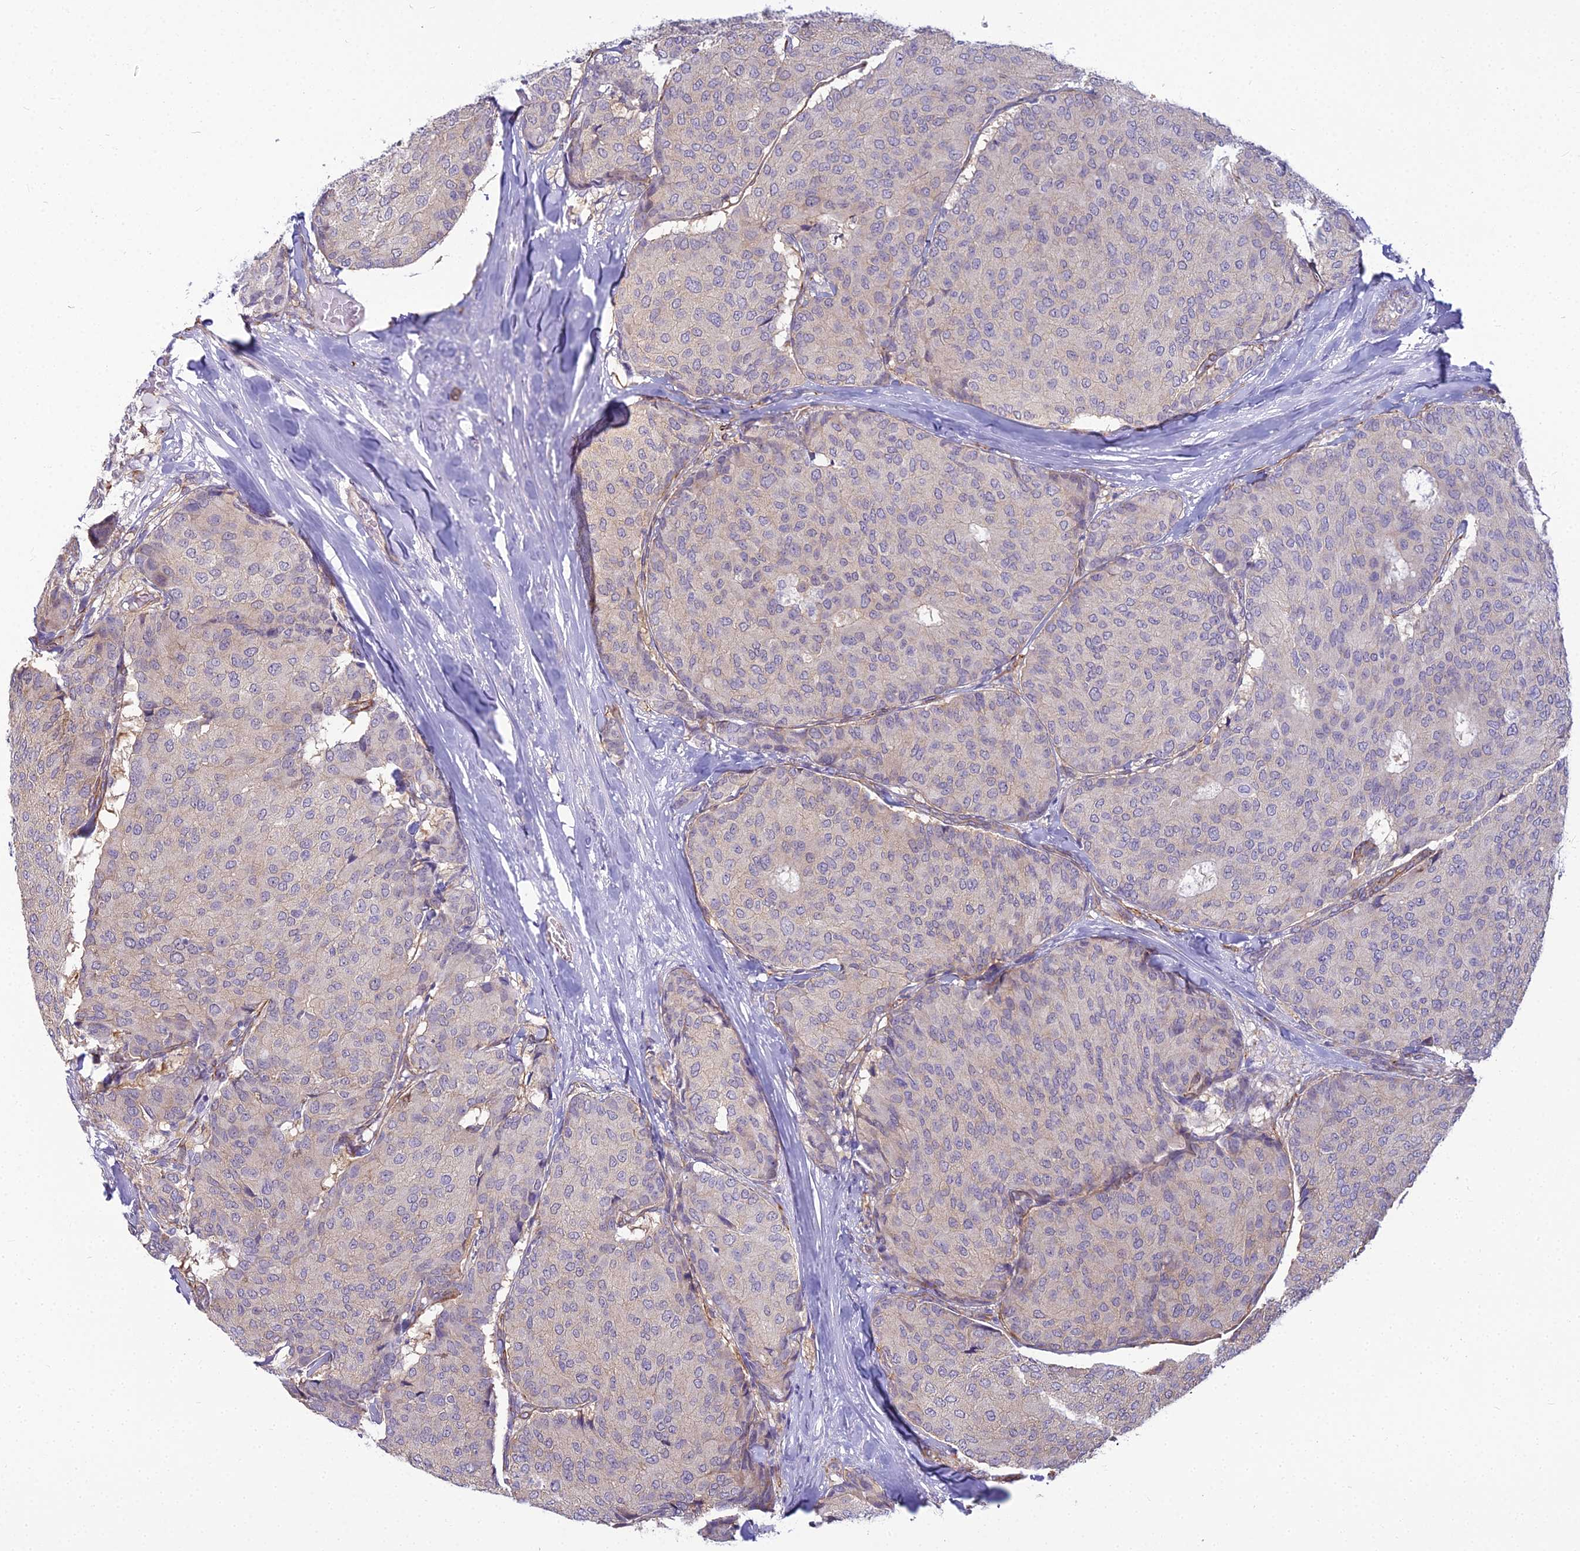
{"staining": {"intensity": "negative", "quantity": "none", "location": "none"}, "tissue": "breast cancer", "cell_type": "Tumor cells", "image_type": "cancer", "snomed": [{"axis": "morphology", "description": "Duct carcinoma"}, {"axis": "topography", "description": "Breast"}], "caption": "The immunohistochemistry (IHC) image has no significant expression in tumor cells of infiltrating ductal carcinoma (breast) tissue.", "gene": "RGL3", "patient": {"sex": "female", "age": 75}}